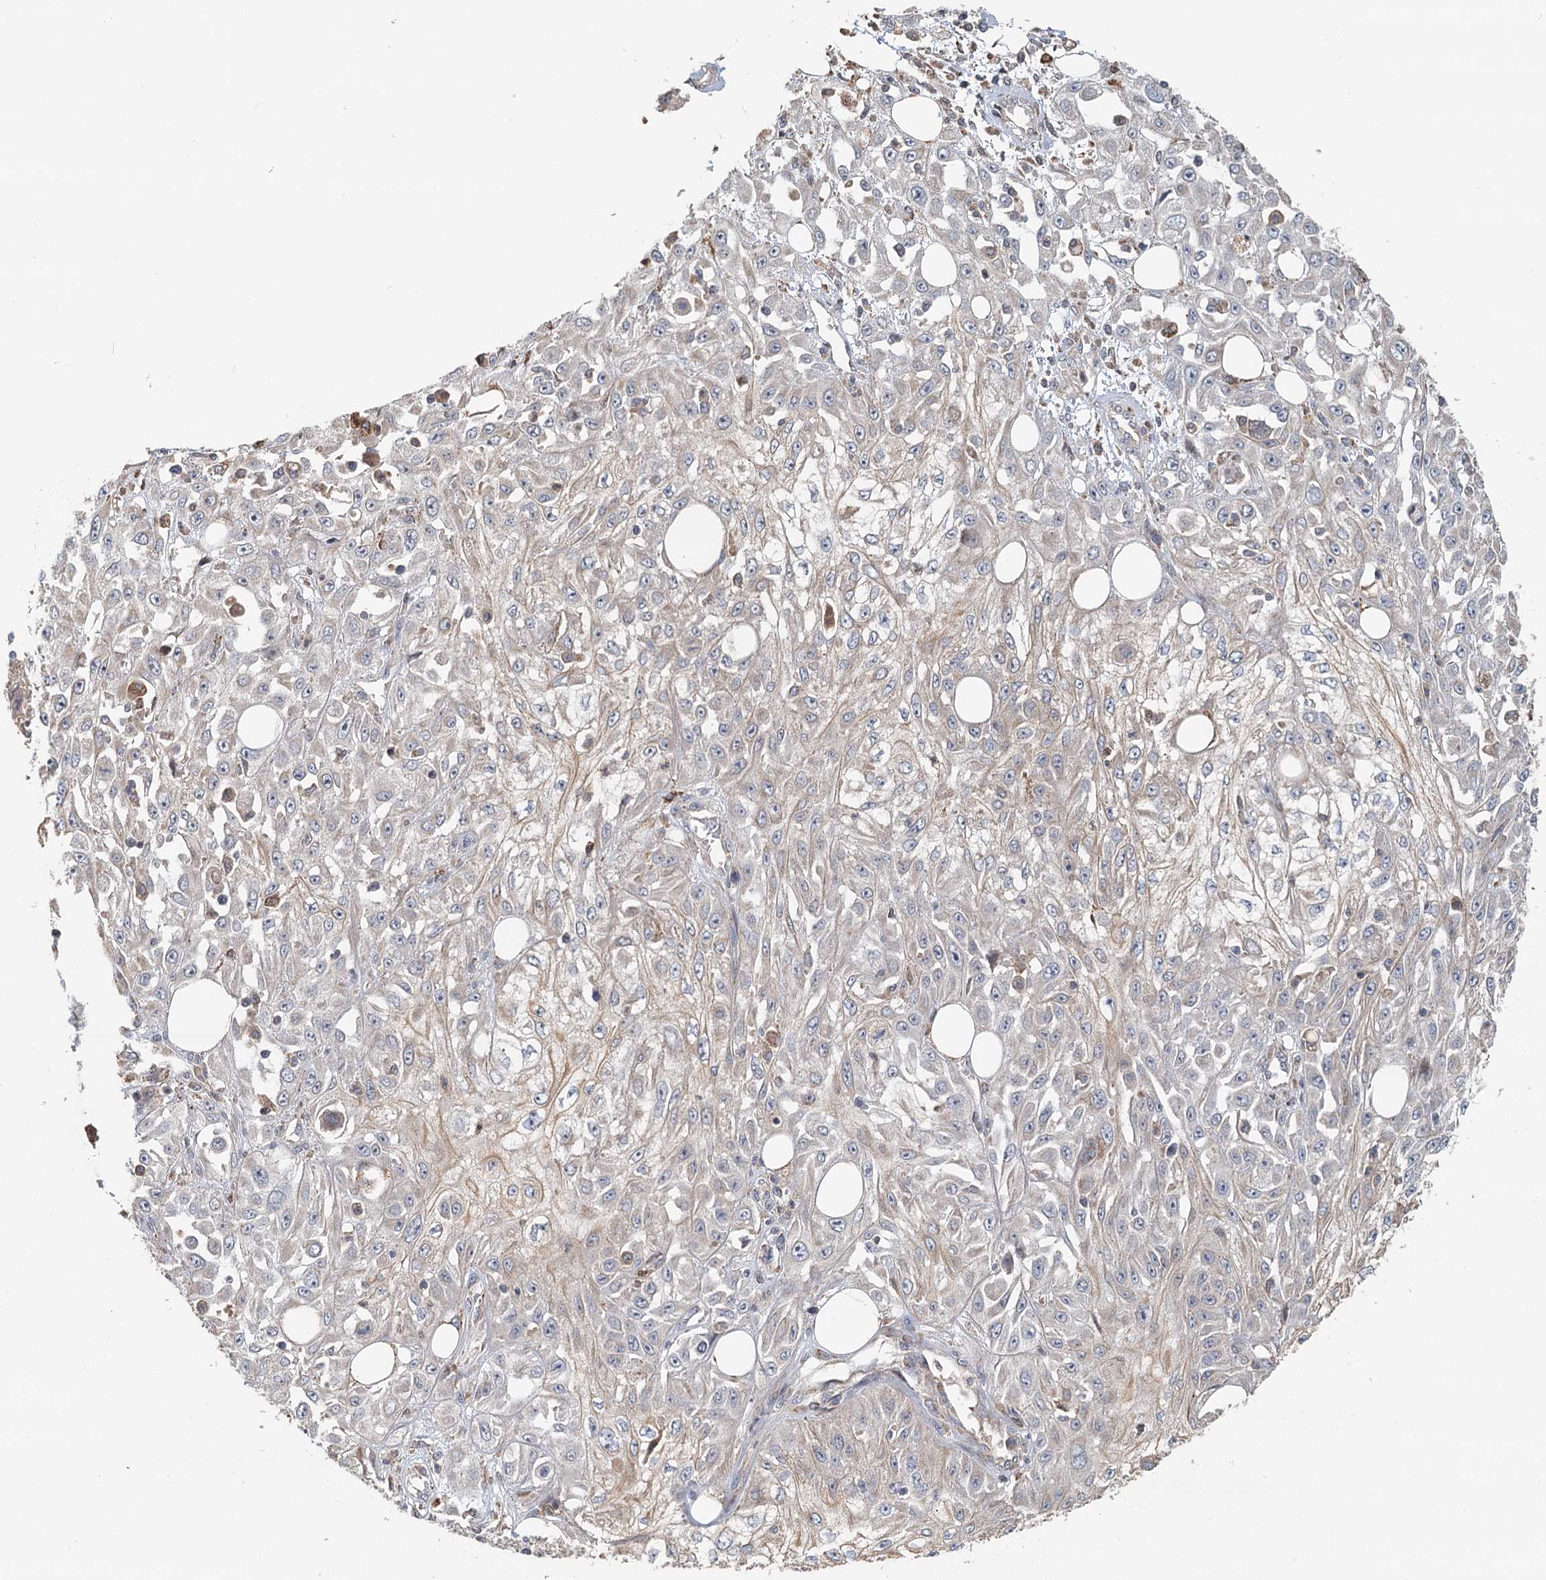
{"staining": {"intensity": "negative", "quantity": "none", "location": "none"}, "tissue": "skin cancer", "cell_type": "Tumor cells", "image_type": "cancer", "snomed": [{"axis": "morphology", "description": "Squamous cell carcinoma, NOS"}, {"axis": "morphology", "description": "Squamous cell carcinoma, metastatic, NOS"}, {"axis": "topography", "description": "Skin"}, {"axis": "topography", "description": "Lymph node"}], "caption": "Micrograph shows no protein expression in tumor cells of skin metastatic squamous cell carcinoma tissue.", "gene": "RNF111", "patient": {"sex": "male", "age": 75}}